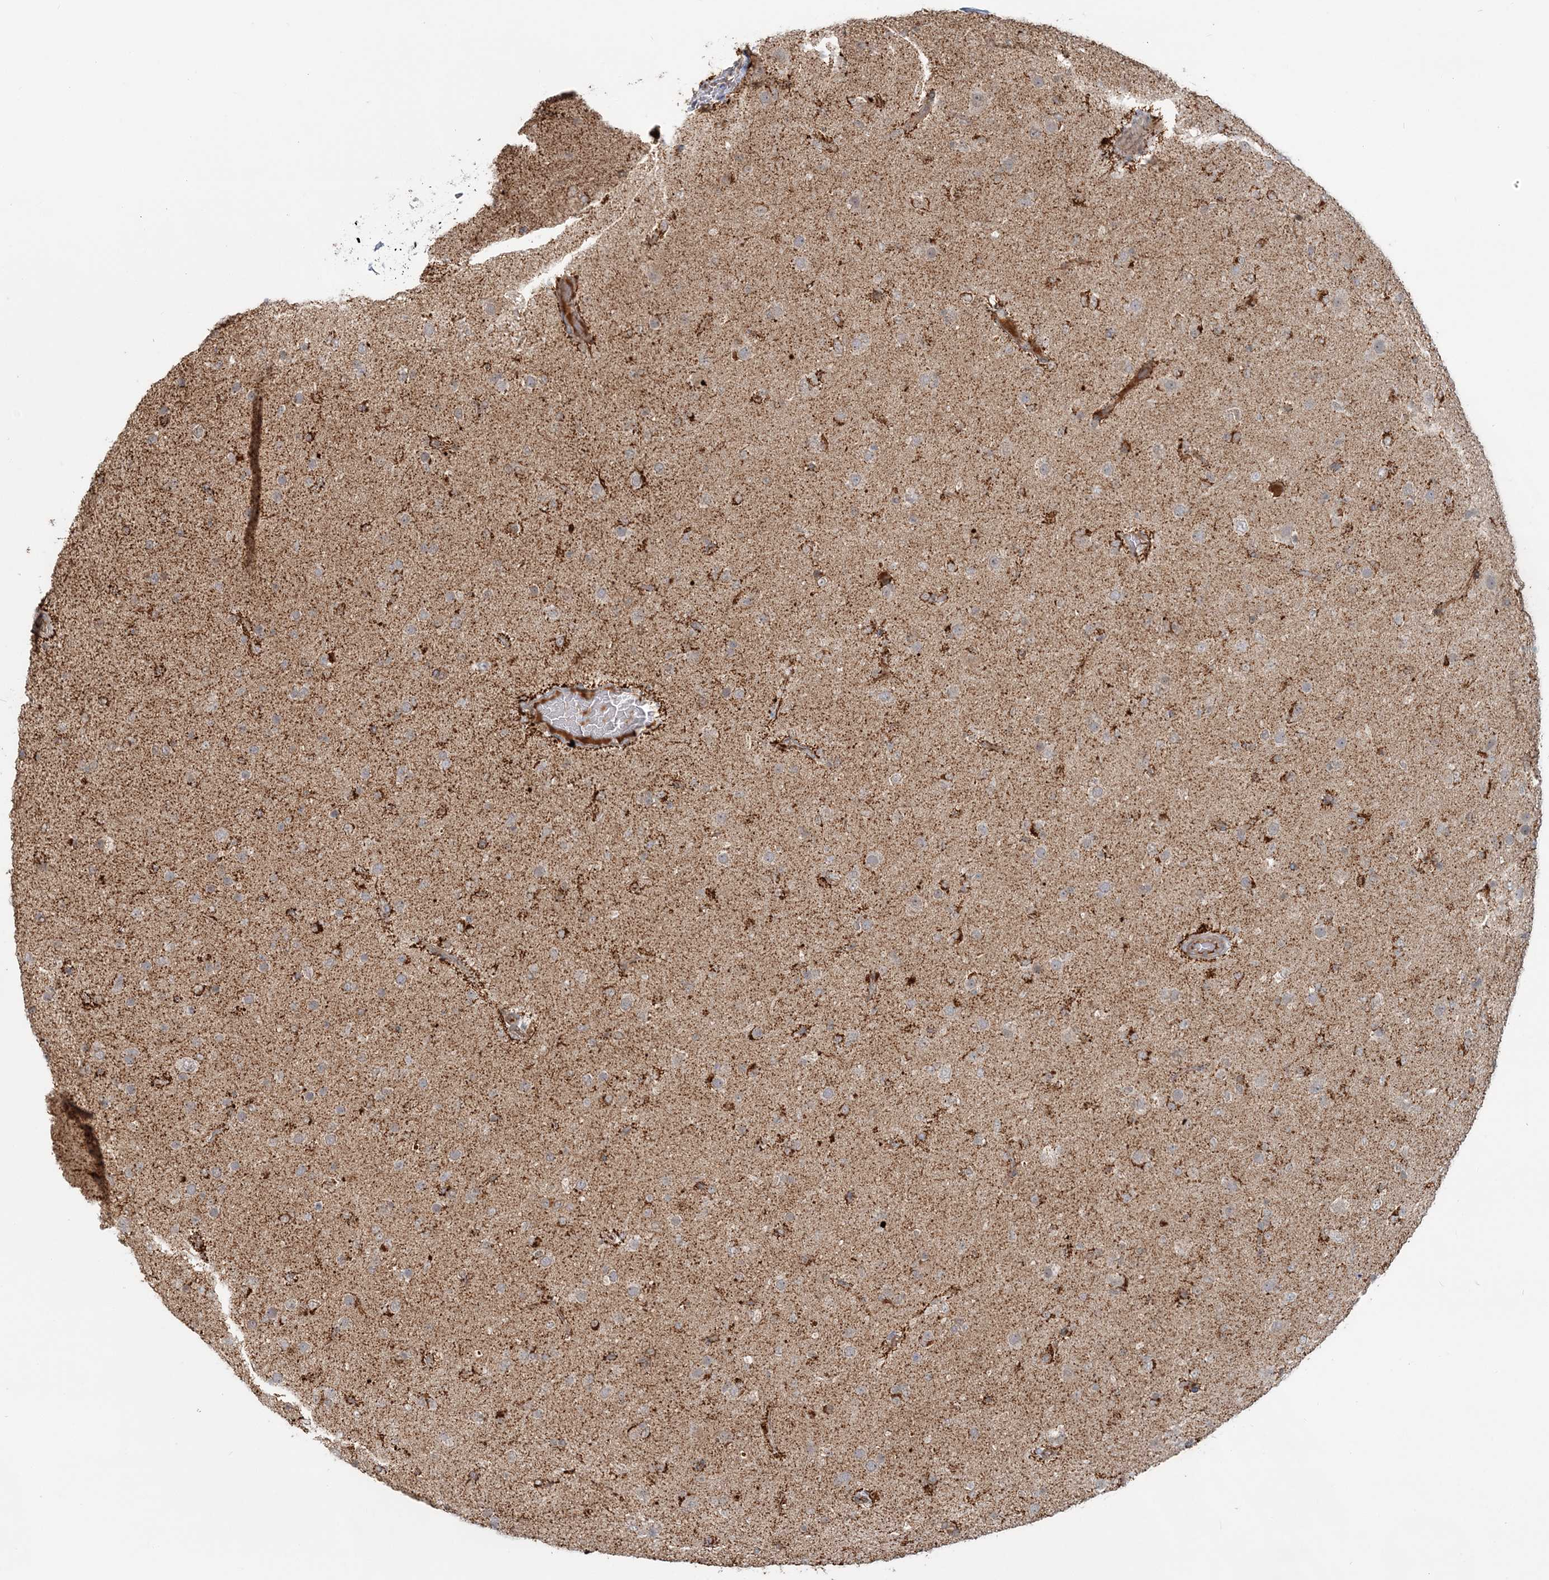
{"staining": {"intensity": "weak", "quantity": "<25%", "location": "cytoplasmic/membranous"}, "tissue": "glioma", "cell_type": "Tumor cells", "image_type": "cancer", "snomed": [{"axis": "morphology", "description": "Glioma, malignant, Low grade"}, {"axis": "topography", "description": "Brain"}], "caption": "Tumor cells are negative for protein expression in human malignant glioma (low-grade).", "gene": "SH3PXD2A", "patient": {"sex": "male", "age": 65}}